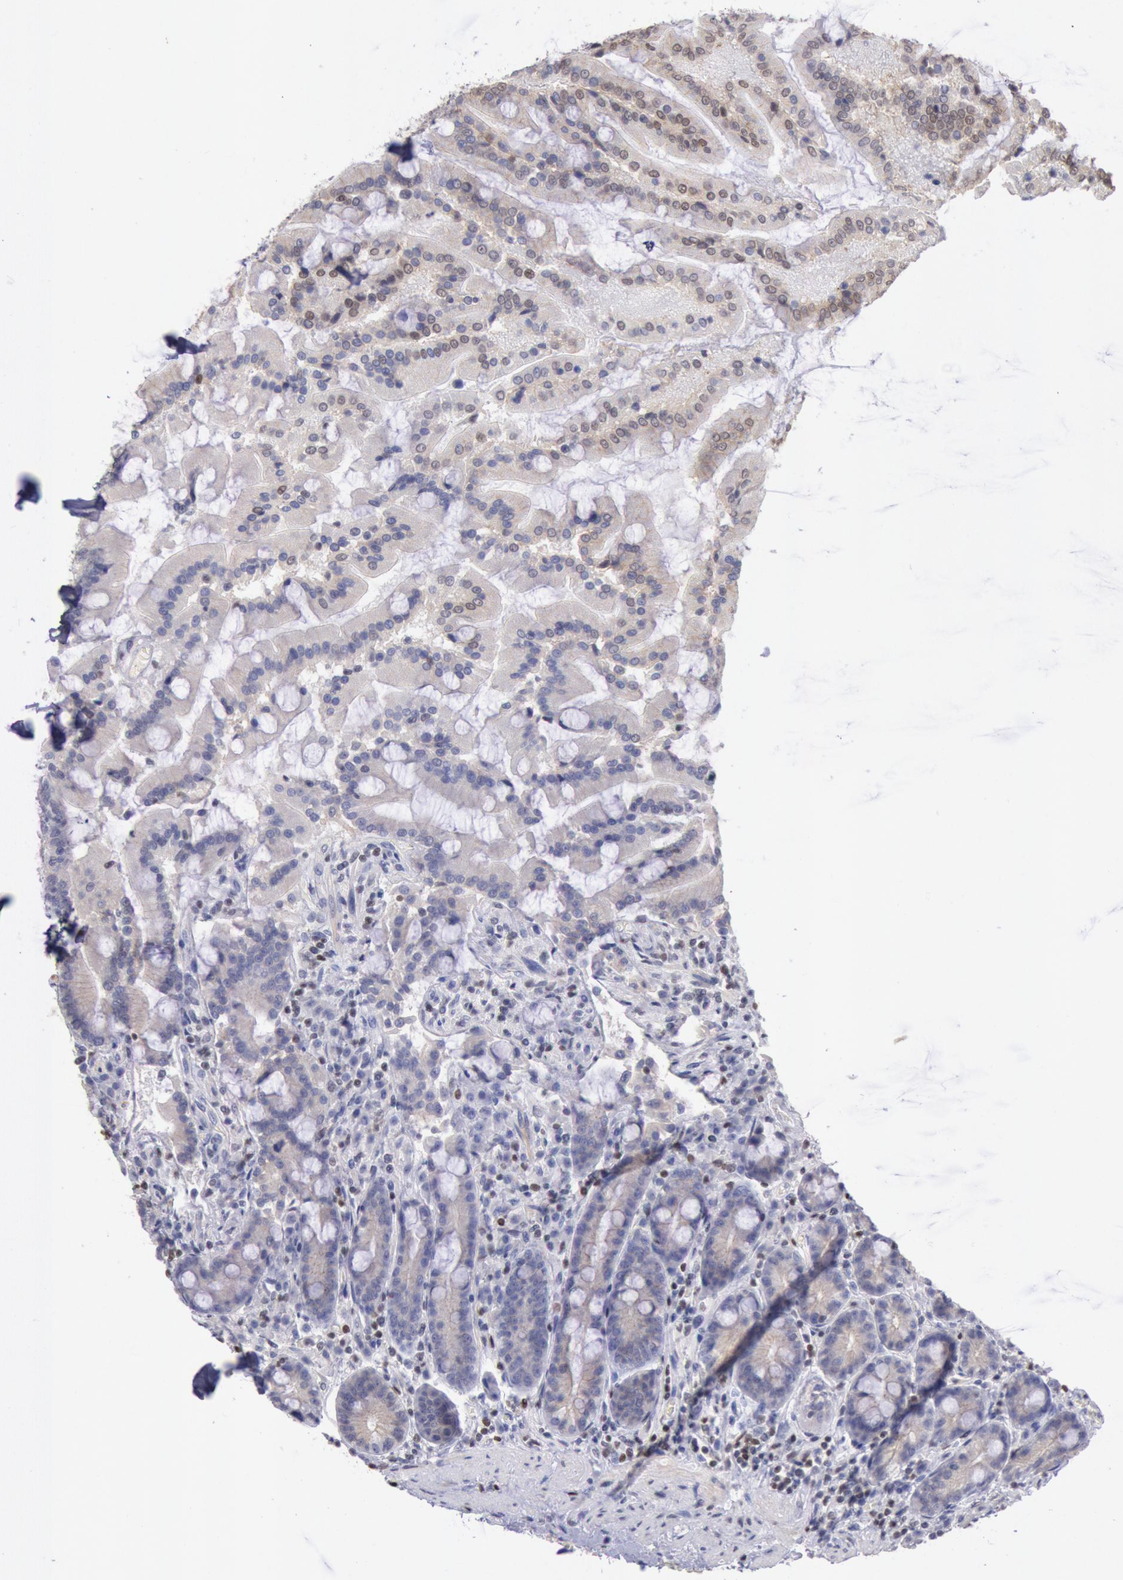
{"staining": {"intensity": "moderate", "quantity": "25%-75%", "location": "cytoplasmic/membranous,nuclear"}, "tissue": "duodenum", "cell_type": "Glandular cells", "image_type": "normal", "snomed": [{"axis": "morphology", "description": "Normal tissue, NOS"}, {"axis": "topography", "description": "Duodenum"}], "caption": "Approximately 25%-75% of glandular cells in normal human duodenum display moderate cytoplasmic/membranous,nuclear protein positivity as visualized by brown immunohistochemical staining.", "gene": "RPS6KA5", "patient": {"sex": "female", "age": 64}}